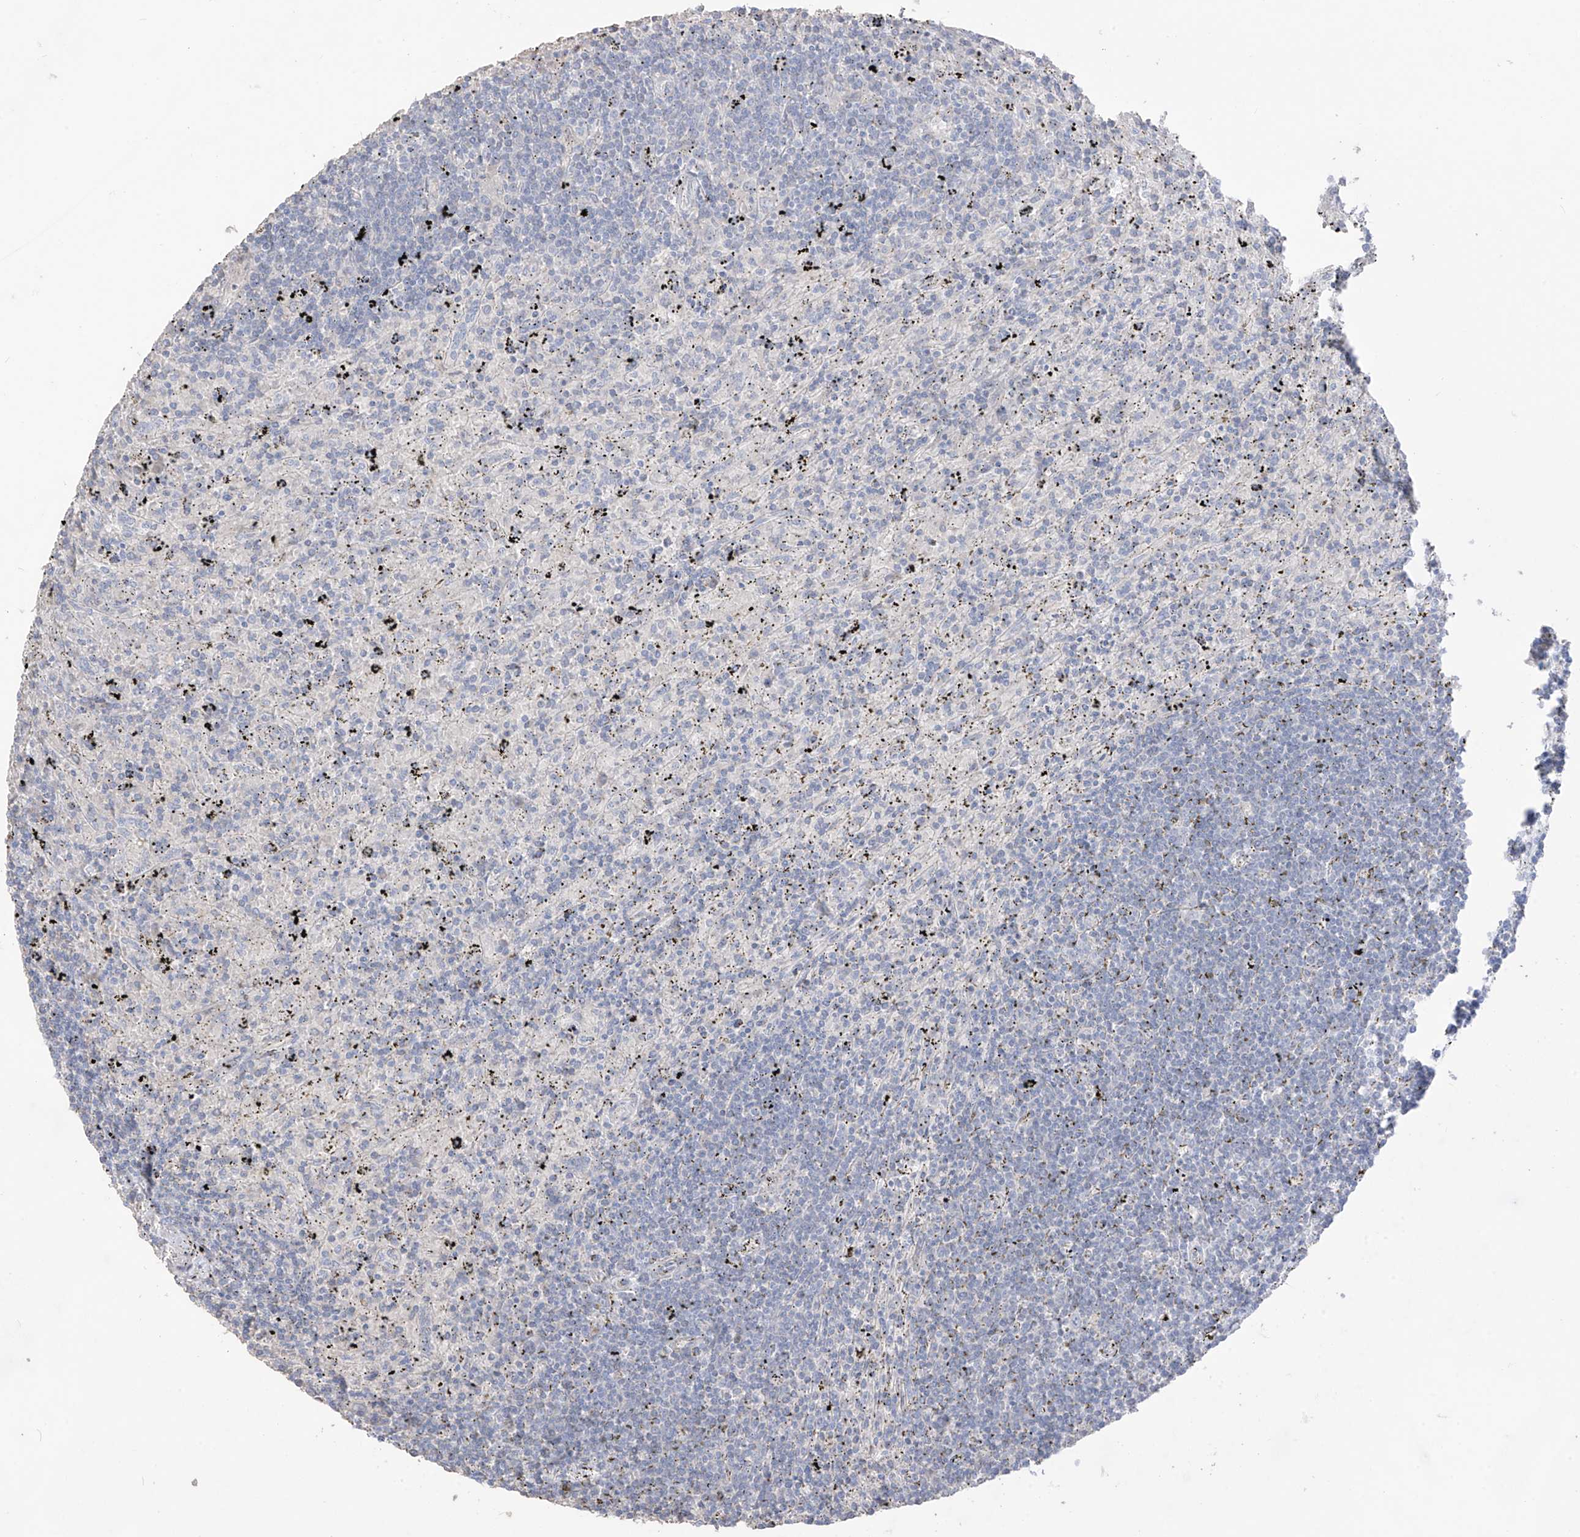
{"staining": {"intensity": "negative", "quantity": "none", "location": "none"}, "tissue": "lymphoma", "cell_type": "Tumor cells", "image_type": "cancer", "snomed": [{"axis": "morphology", "description": "Malignant lymphoma, non-Hodgkin's type, Low grade"}, {"axis": "topography", "description": "Spleen"}], "caption": "IHC of lymphoma demonstrates no positivity in tumor cells. (DAB (3,3'-diaminobenzidine) immunohistochemistry (IHC), high magnification).", "gene": "ASPRV1", "patient": {"sex": "male", "age": 76}}